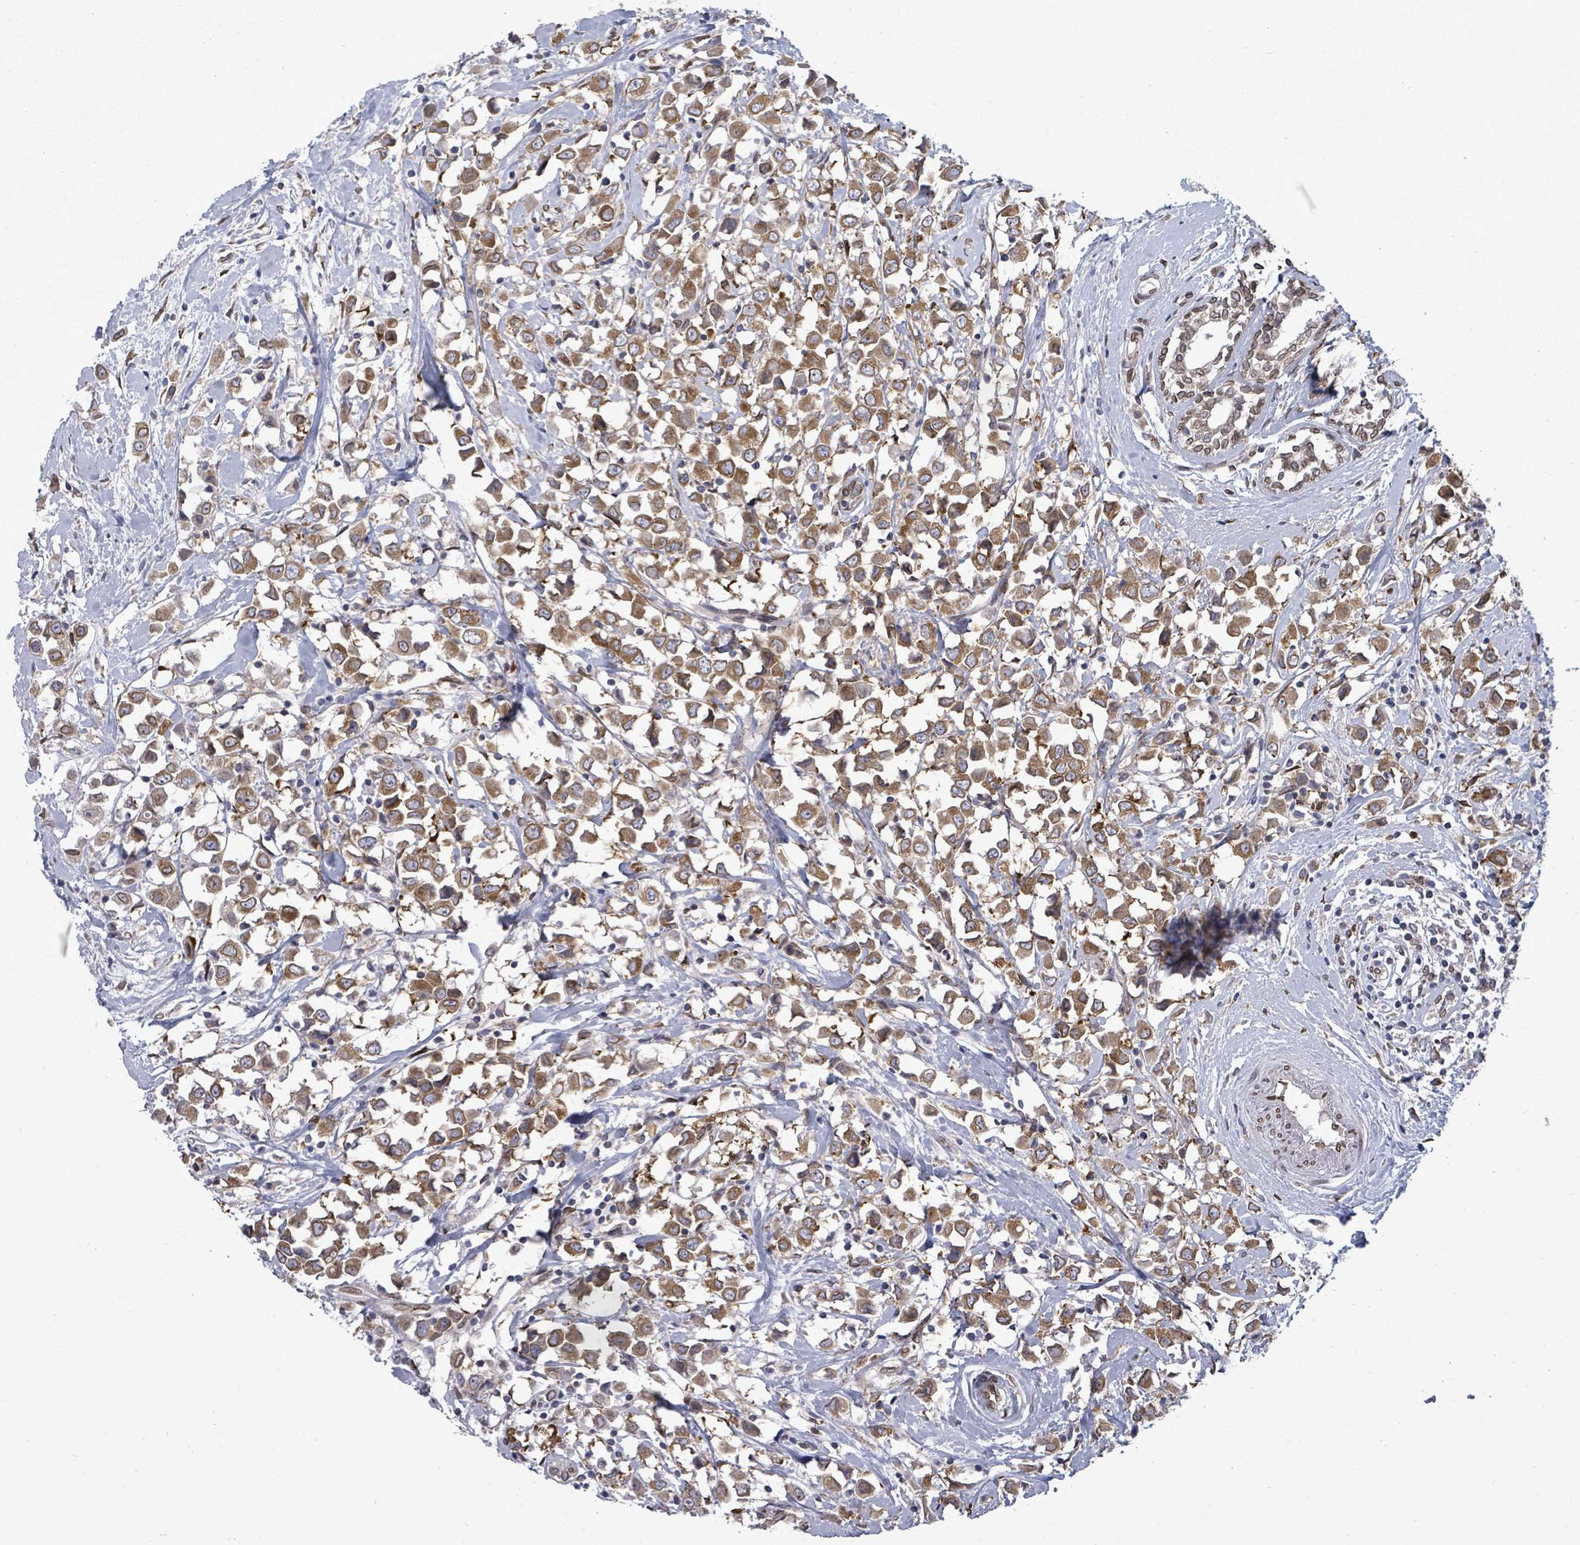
{"staining": {"intensity": "moderate", "quantity": ">75%", "location": "cytoplasmic/membranous,nuclear"}, "tissue": "breast cancer", "cell_type": "Tumor cells", "image_type": "cancer", "snomed": [{"axis": "morphology", "description": "Duct carcinoma"}, {"axis": "topography", "description": "Breast"}], "caption": "About >75% of tumor cells in breast intraductal carcinoma reveal moderate cytoplasmic/membranous and nuclear protein positivity as visualized by brown immunohistochemical staining.", "gene": "ARFGAP1", "patient": {"sex": "female", "age": 61}}